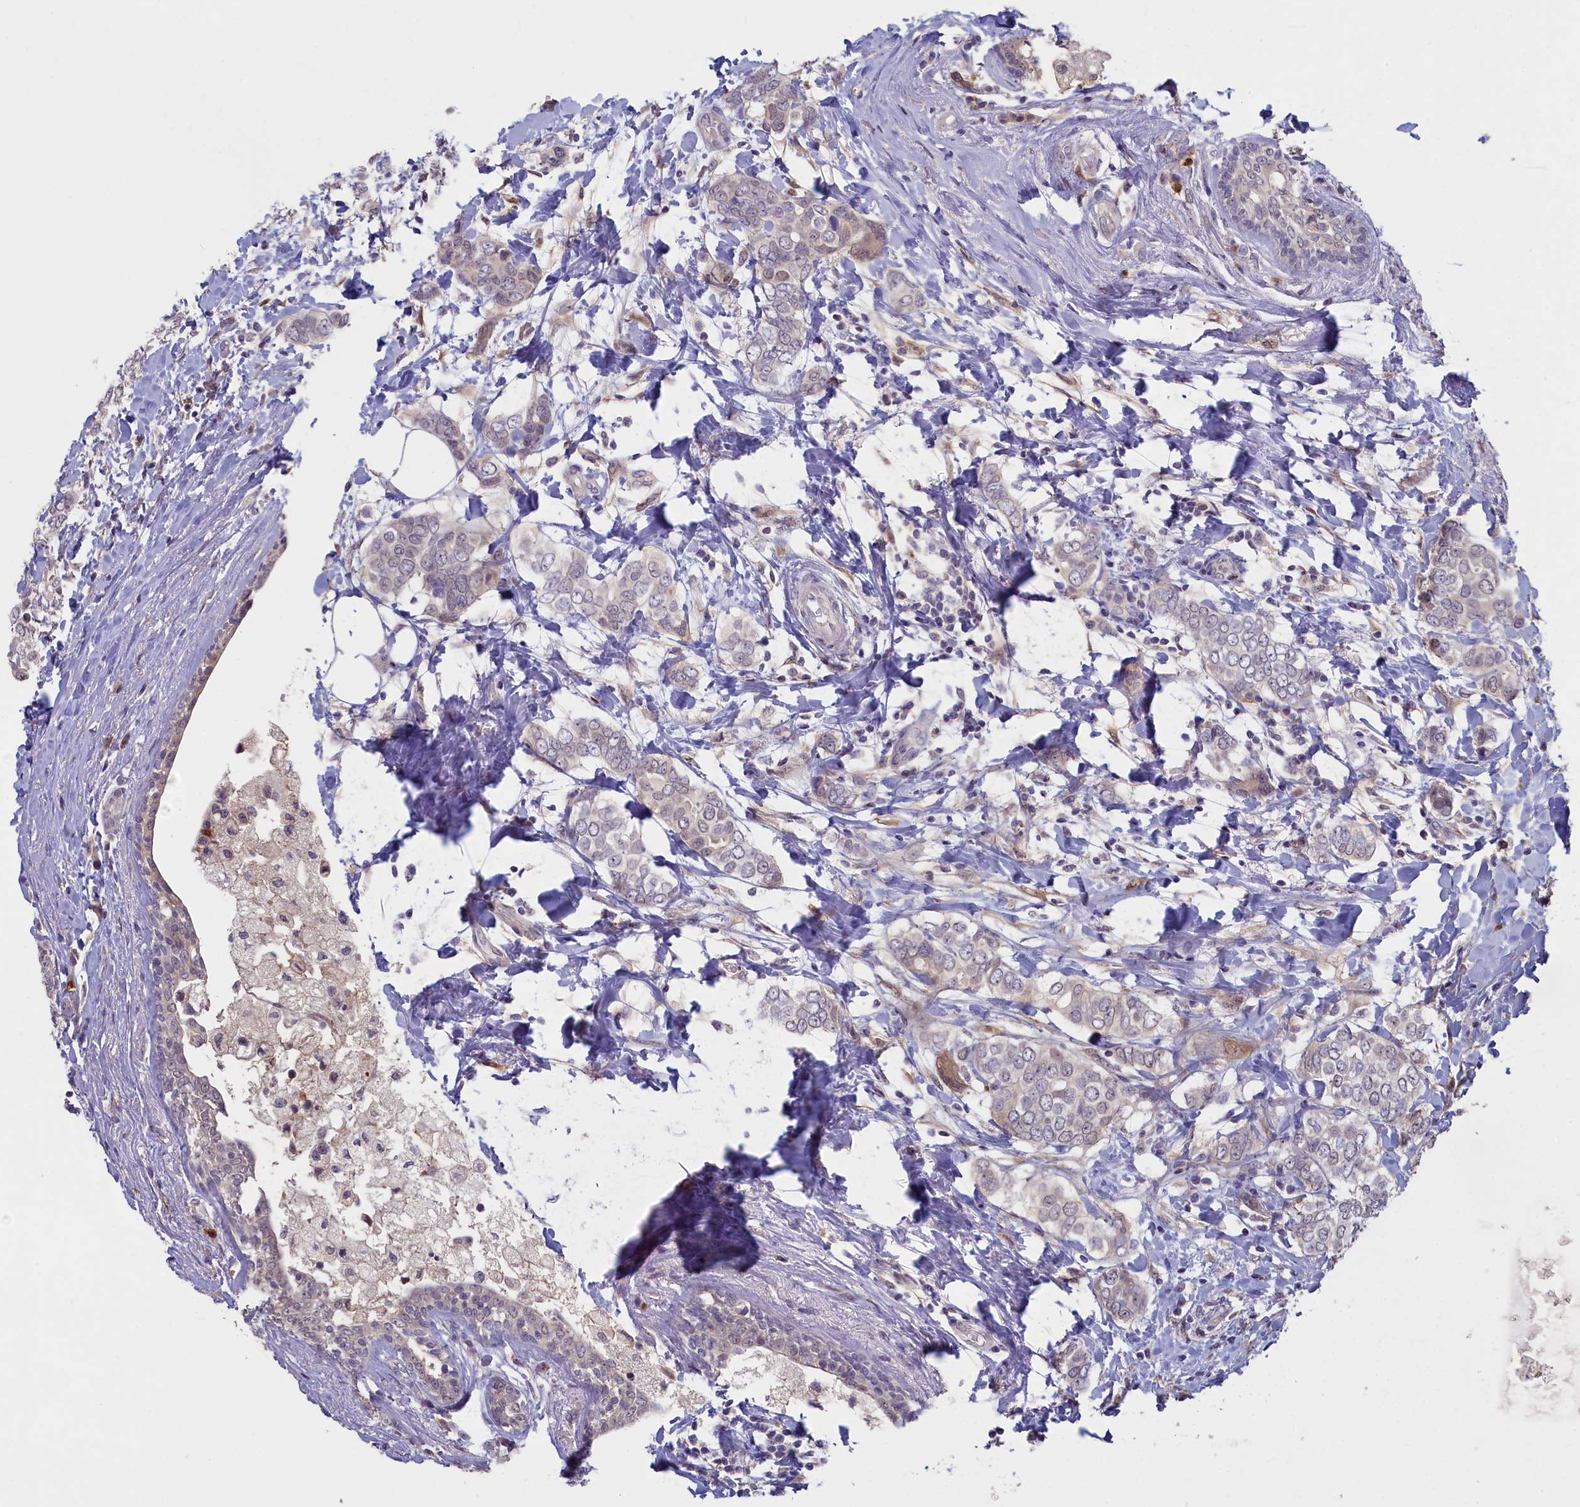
{"staining": {"intensity": "weak", "quantity": ">75%", "location": "cytoplasmic/membranous,nuclear"}, "tissue": "breast cancer", "cell_type": "Tumor cells", "image_type": "cancer", "snomed": [{"axis": "morphology", "description": "Lobular carcinoma"}, {"axis": "topography", "description": "Breast"}], "caption": "A low amount of weak cytoplasmic/membranous and nuclear expression is present in approximately >75% of tumor cells in breast cancer tissue. (IHC, brightfield microscopy, high magnification).", "gene": "UCHL3", "patient": {"sex": "female", "age": 51}}